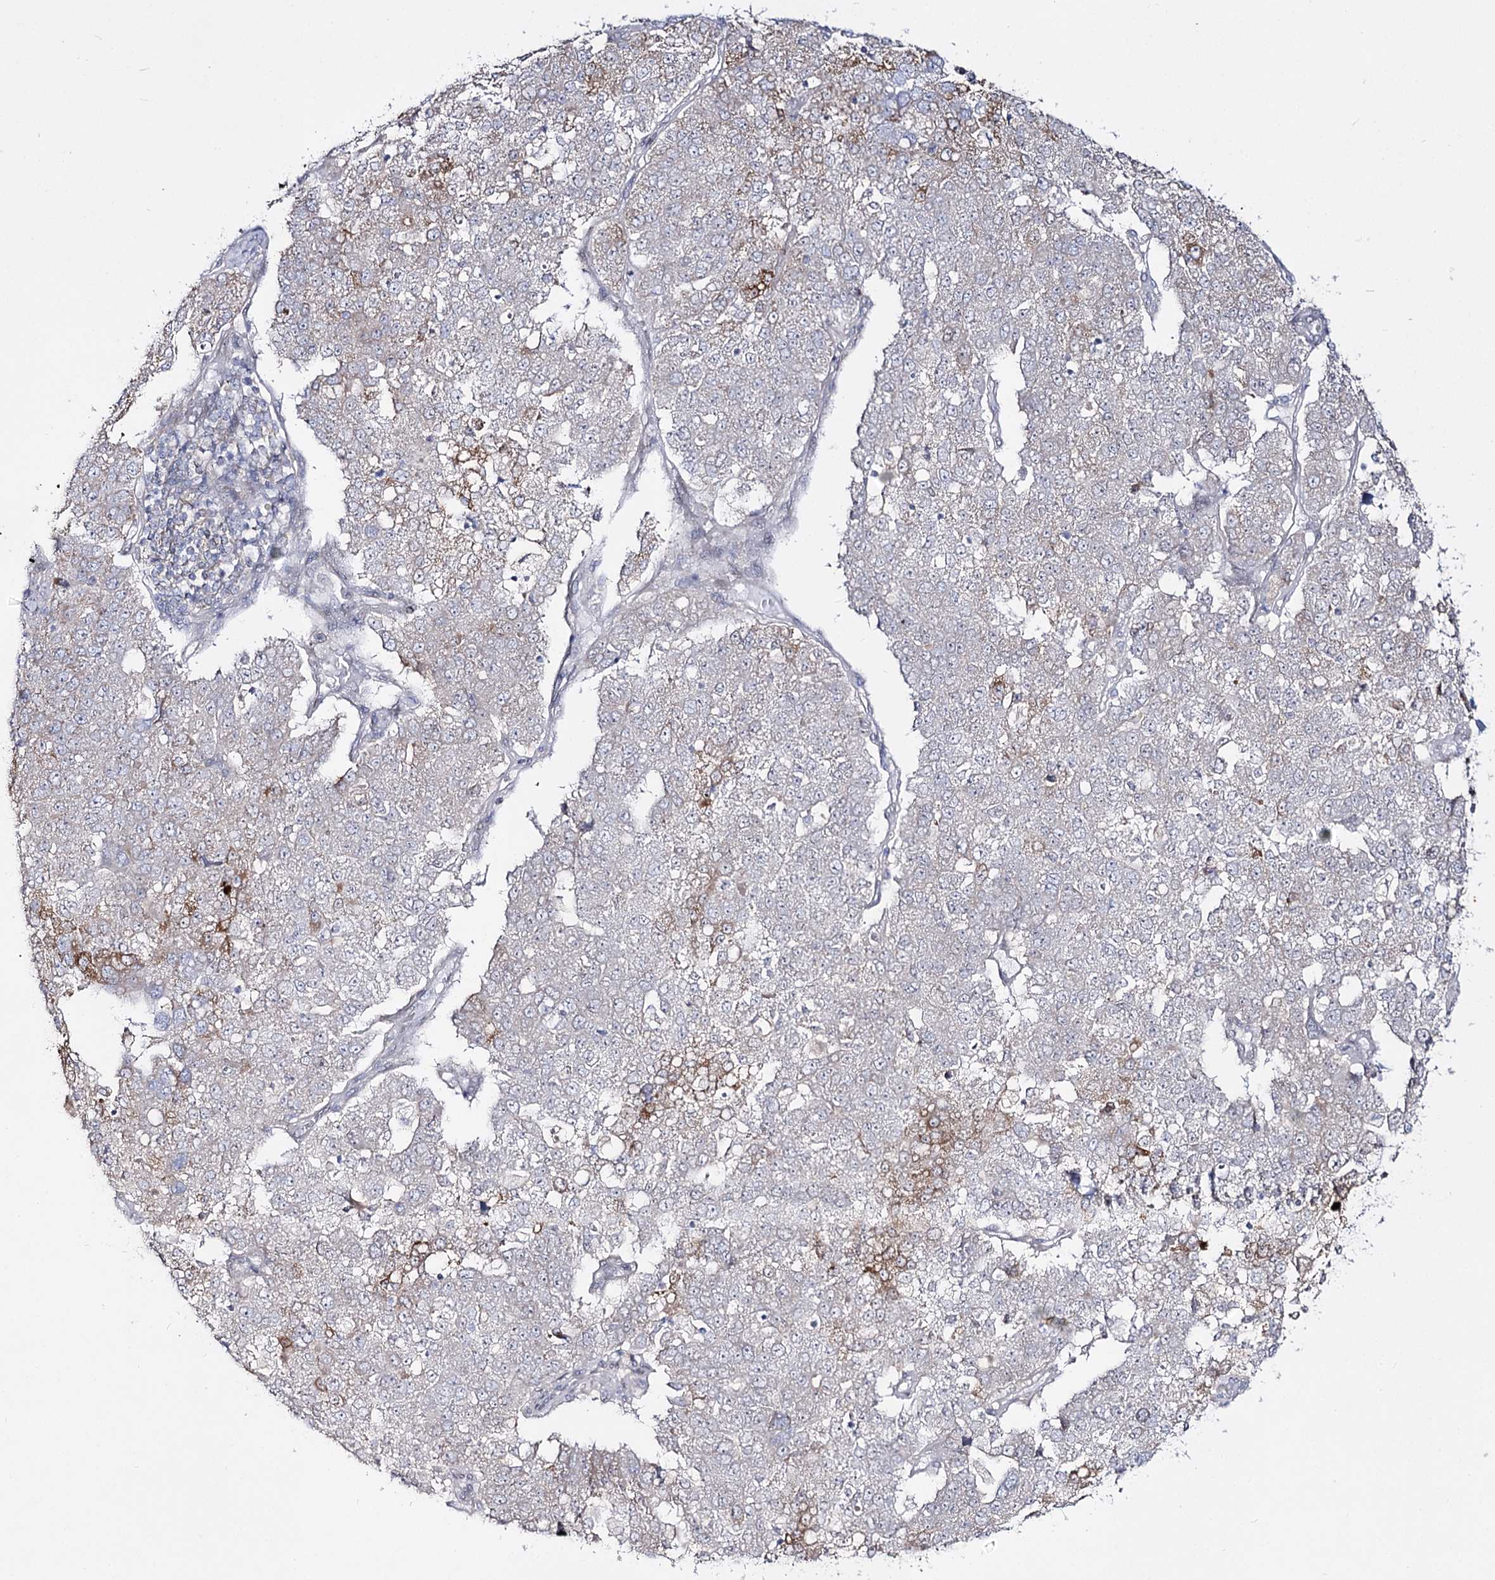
{"staining": {"intensity": "moderate", "quantity": "<25%", "location": "cytoplasmic/membranous"}, "tissue": "pancreatic cancer", "cell_type": "Tumor cells", "image_type": "cancer", "snomed": [{"axis": "morphology", "description": "Adenocarcinoma, NOS"}, {"axis": "topography", "description": "Pancreas"}], "caption": "Protein expression analysis of pancreatic cancer (adenocarcinoma) exhibits moderate cytoplasmic/membranous staining in about <25% of tumor cells.", "gene": "C11orf80", "patient": {"sex": "female", "age": 61}}